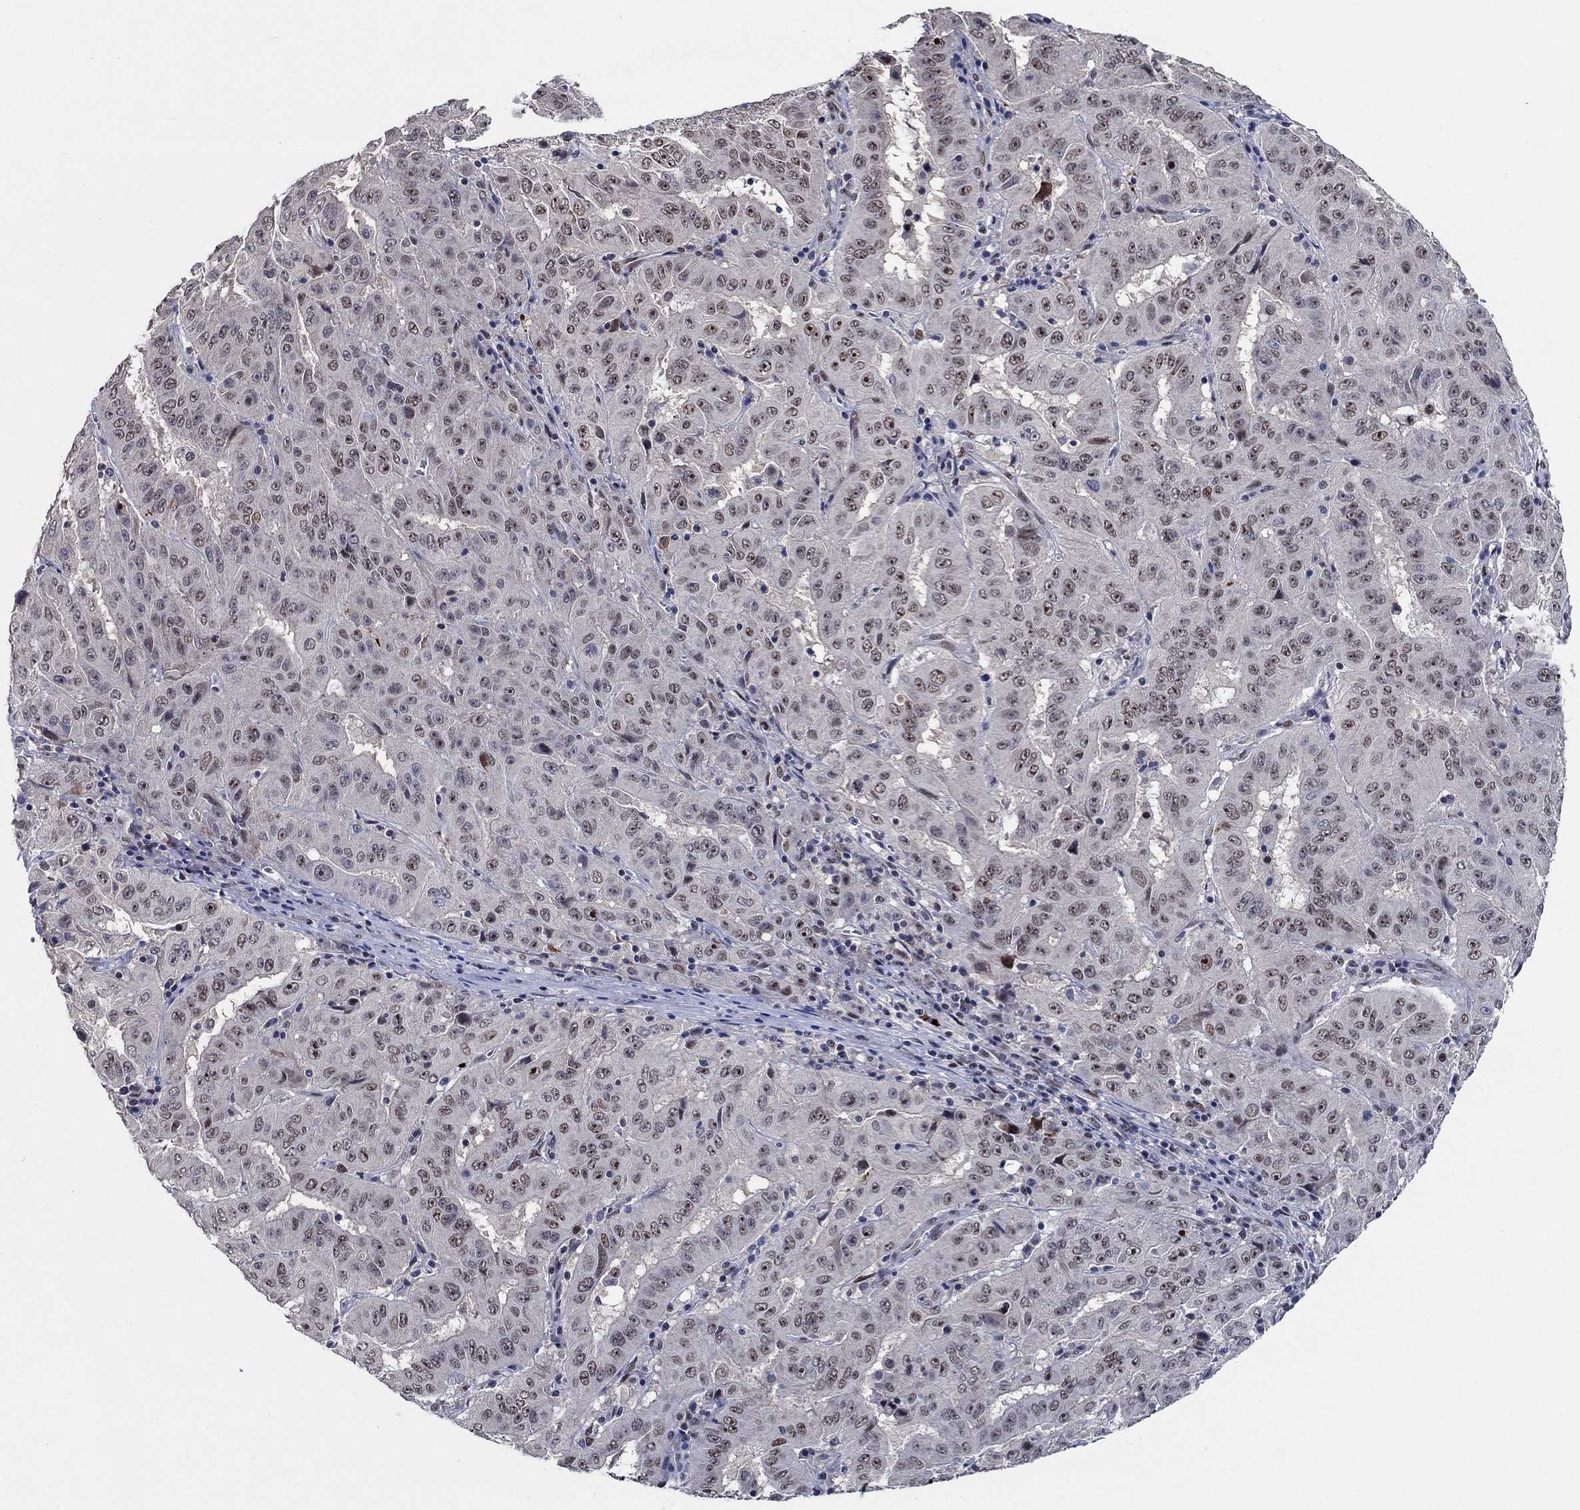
{"staining": {"intensity": "strong", "quantity": "<25%", "location": "nuclear"}, "tissue": "pancreatic cancer", "cell_type": "Tumor cells", "image_type": "cancer", "snomed": [{"axis": "morphology", "description": "Adenocarcinoma, NOS"}, {"axis": "topography", "description": "Pancreas"}], "caption": "The immunohistochemical stain shows strong nuclear staining in tumor cells of pancreatic cancer tissue. (Stains: DAB in brown, nuclei in blue, Microscopy: brightfield microscopy at high magnification).", "gene": "HTN1", "patient": {"sex": "male", "age": 63}}